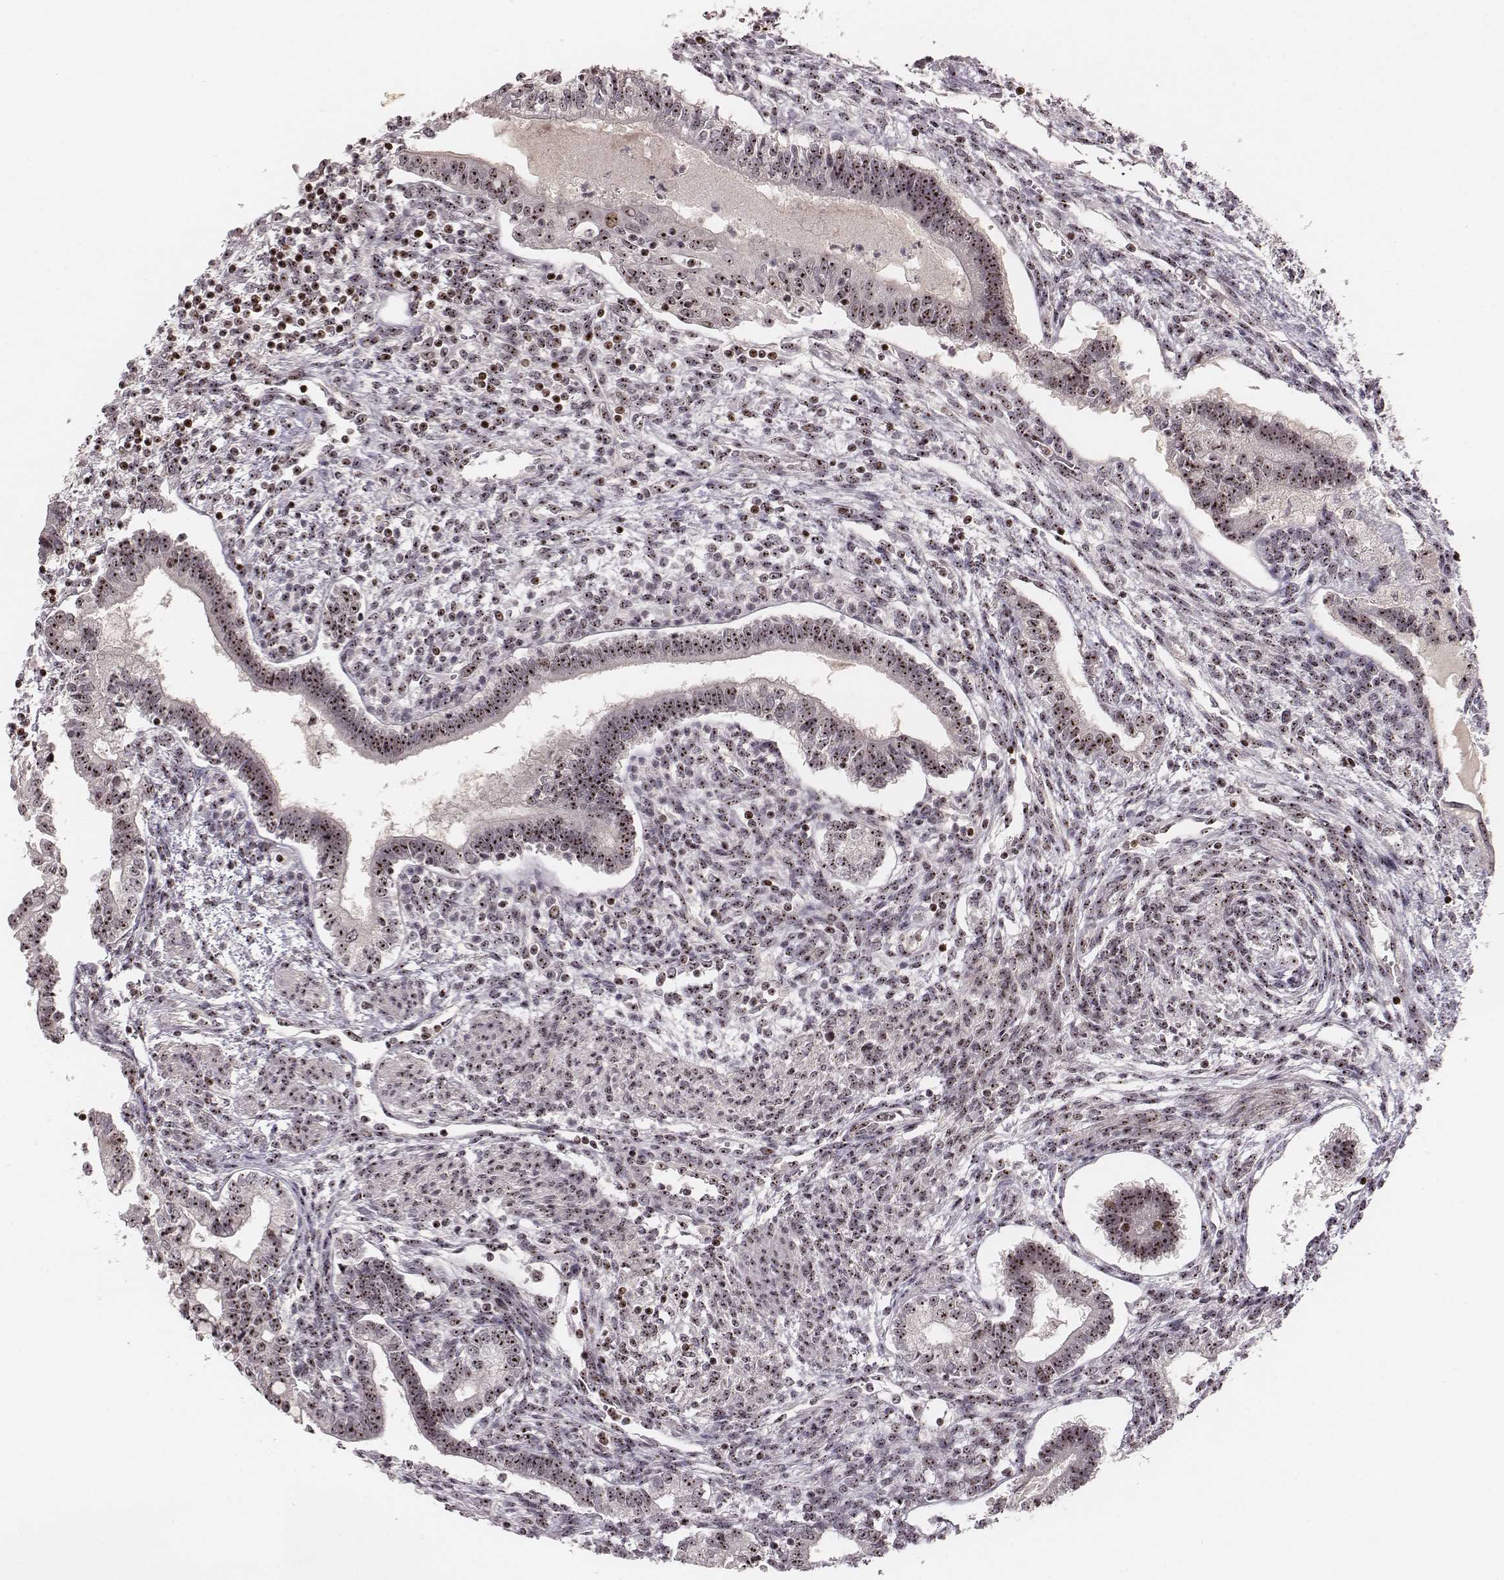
{"staining": {"intensity": "moderate", "quantity": ">75%", "location": "nuclear"}, "tissue": "testis cancer", "cell_type": "Tumor cells", "image_type": "cancer", "snomed": [{"axis": "morphology", "description": "Carcinoma, Embryonal, NOS"}, {"axis": "topography", "description": "Testis"}], "caption": "Human testis cancer stained with a brown dye shows moderate nuclear positive positivity in approximately >75% of tumor cells.", "gene": "NOP56", "patient": {"sex": "male", "age": 37}}